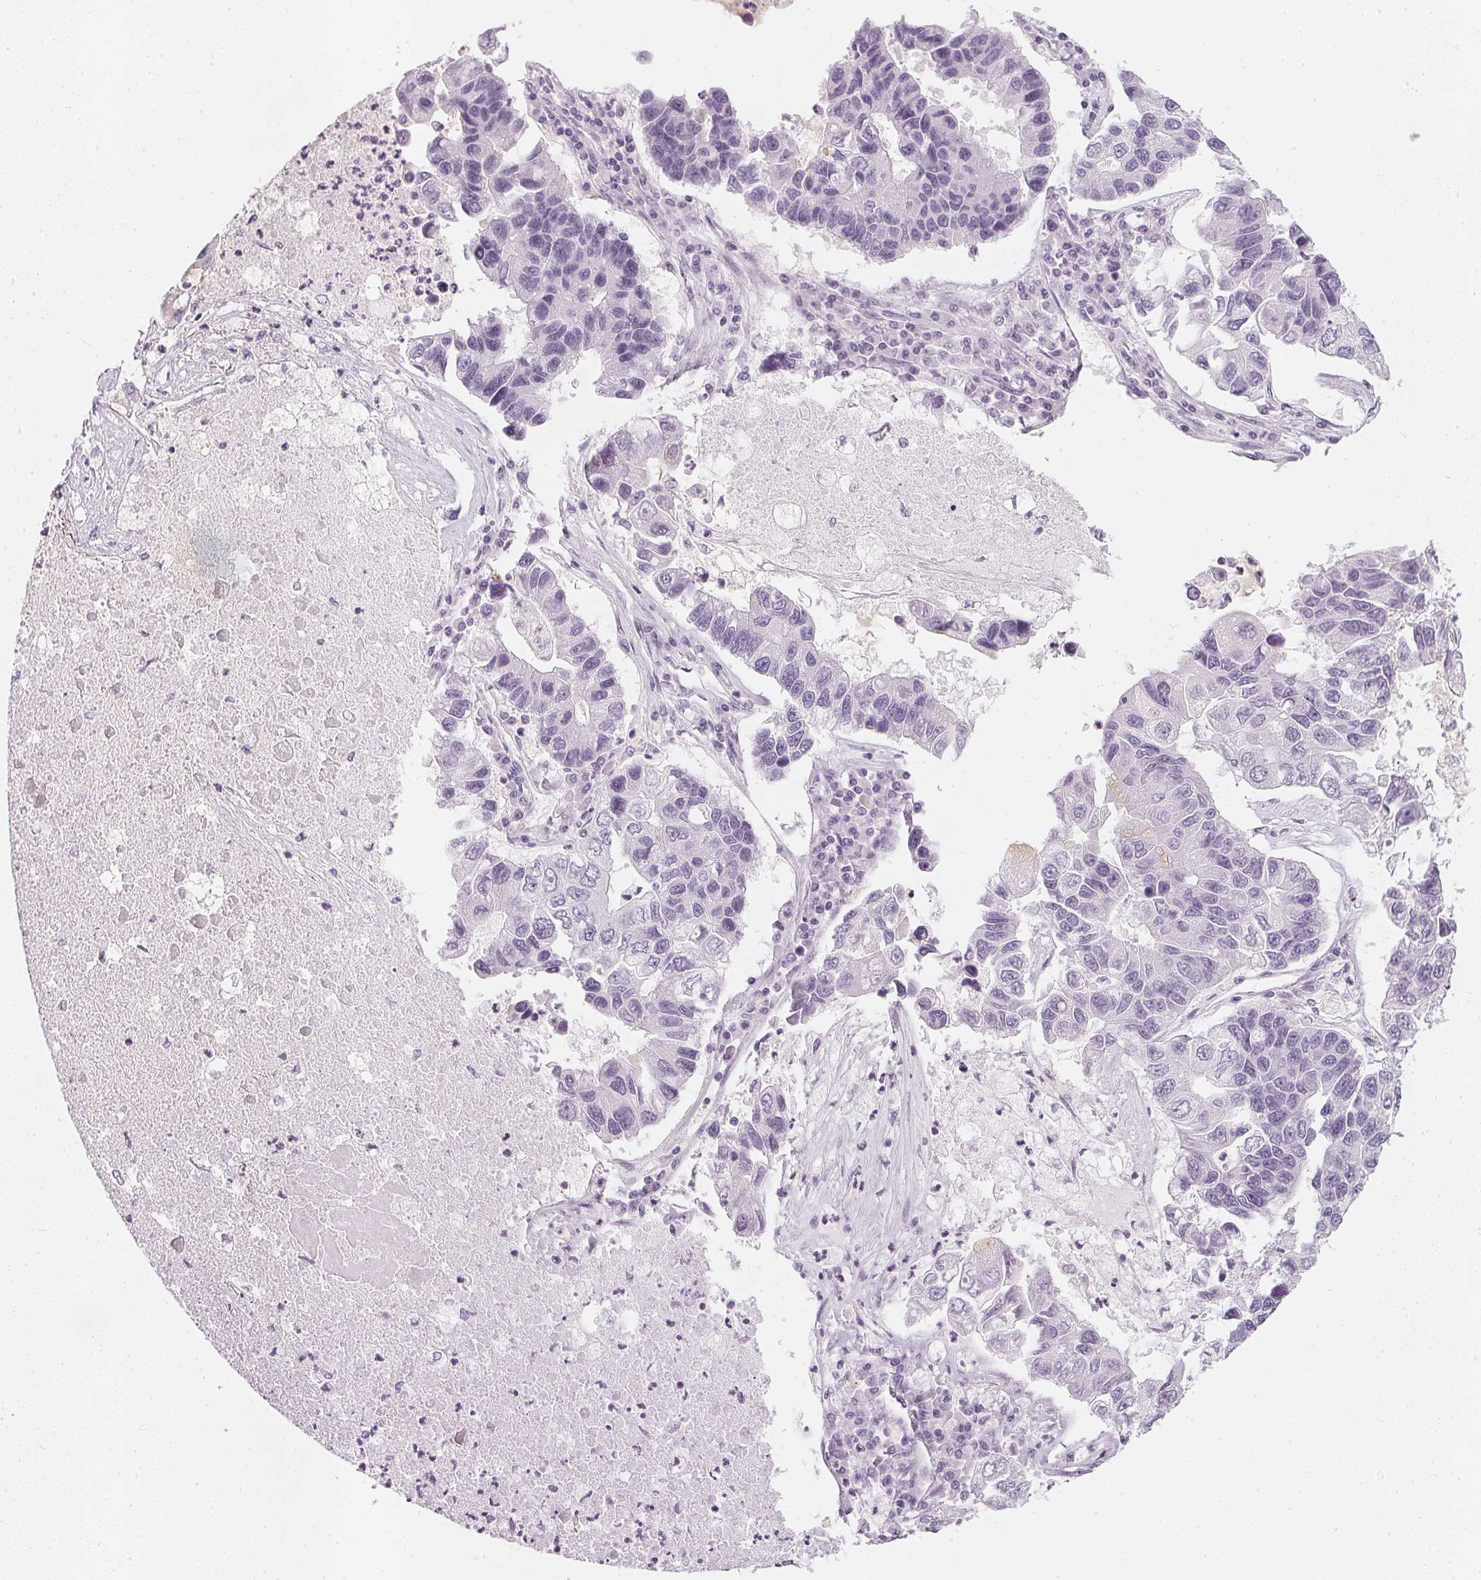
{"staining": {"intensity": "negative", "quantity": "none", "location": "none"}, "tissue": "lung cancer", "cell_type": "Tumor cells", "image_type": "cancer", "snomed": [{"axis": "morphology", "description": "Adenocarcinoma, NOS"}, {"axis": "topography", "description": "Bronchus"}, {"axis": "topography", "description": "Lung"}], "caption": "Human lung cancer (adenocarcinoma) stained for a protein using immunohistochemistry demonstrates no positivity in tumor cells.", "gene": "CHST4", "patient": {"sex": "female", "age": 51}}